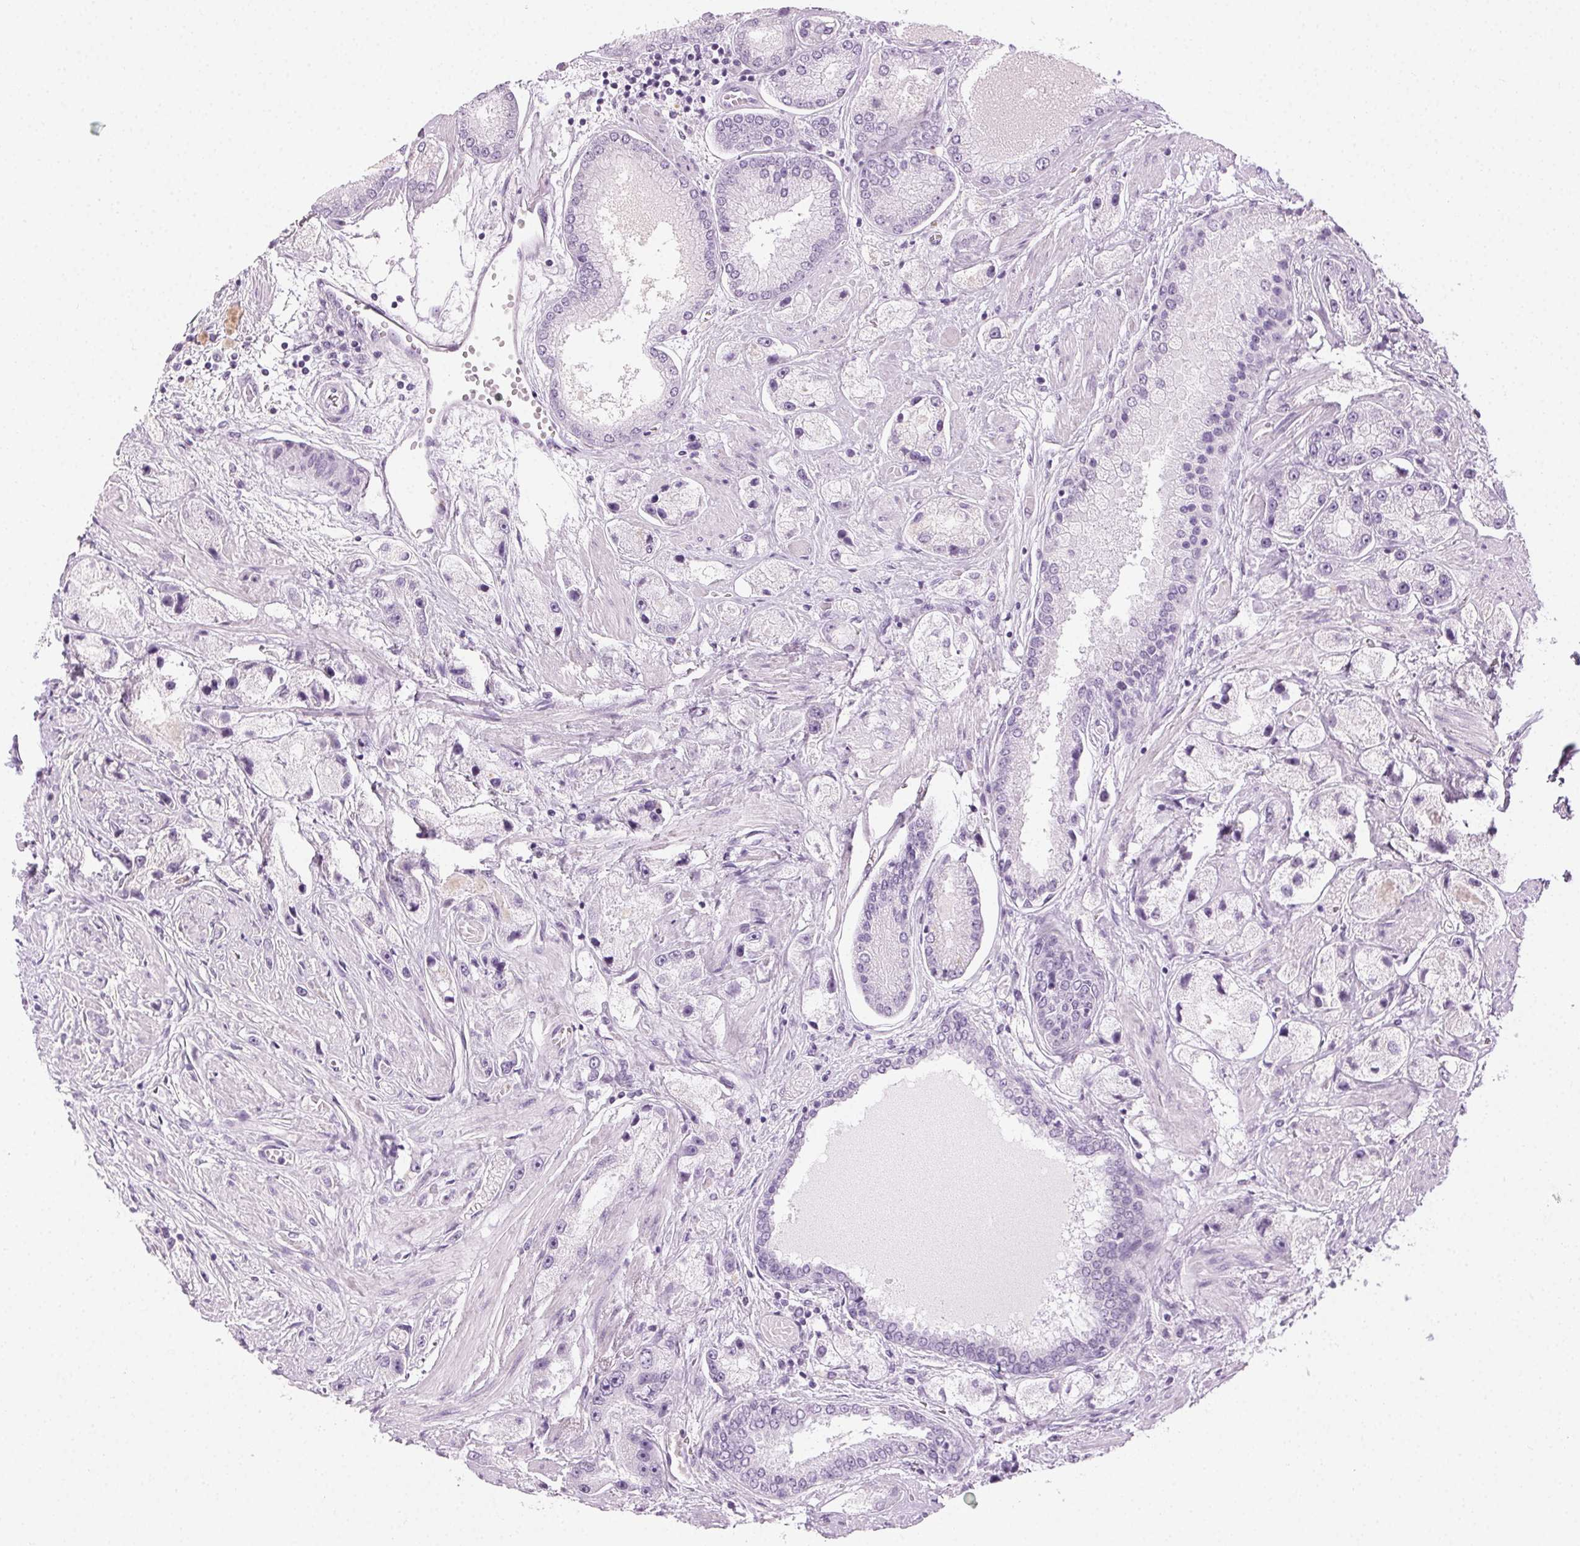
{"staining": {"intensity": "negative", "quantity": "none", "location": "none"}, "tissue": "prostate cancer", "cell_type": "Tumor cells", "image_type": "cancer", "snomed": [{"axis": "morphology", "description": "Adenocarcinoma, High grade"}, {"axis": "topography", "description": "Prostate"}], "caption": "Tumor cells are negative for protein expression in human adenocarcinoma (high-grade) (prostate).", "gene": "MPO", "patient": {"sex": "male", "age": 67}}